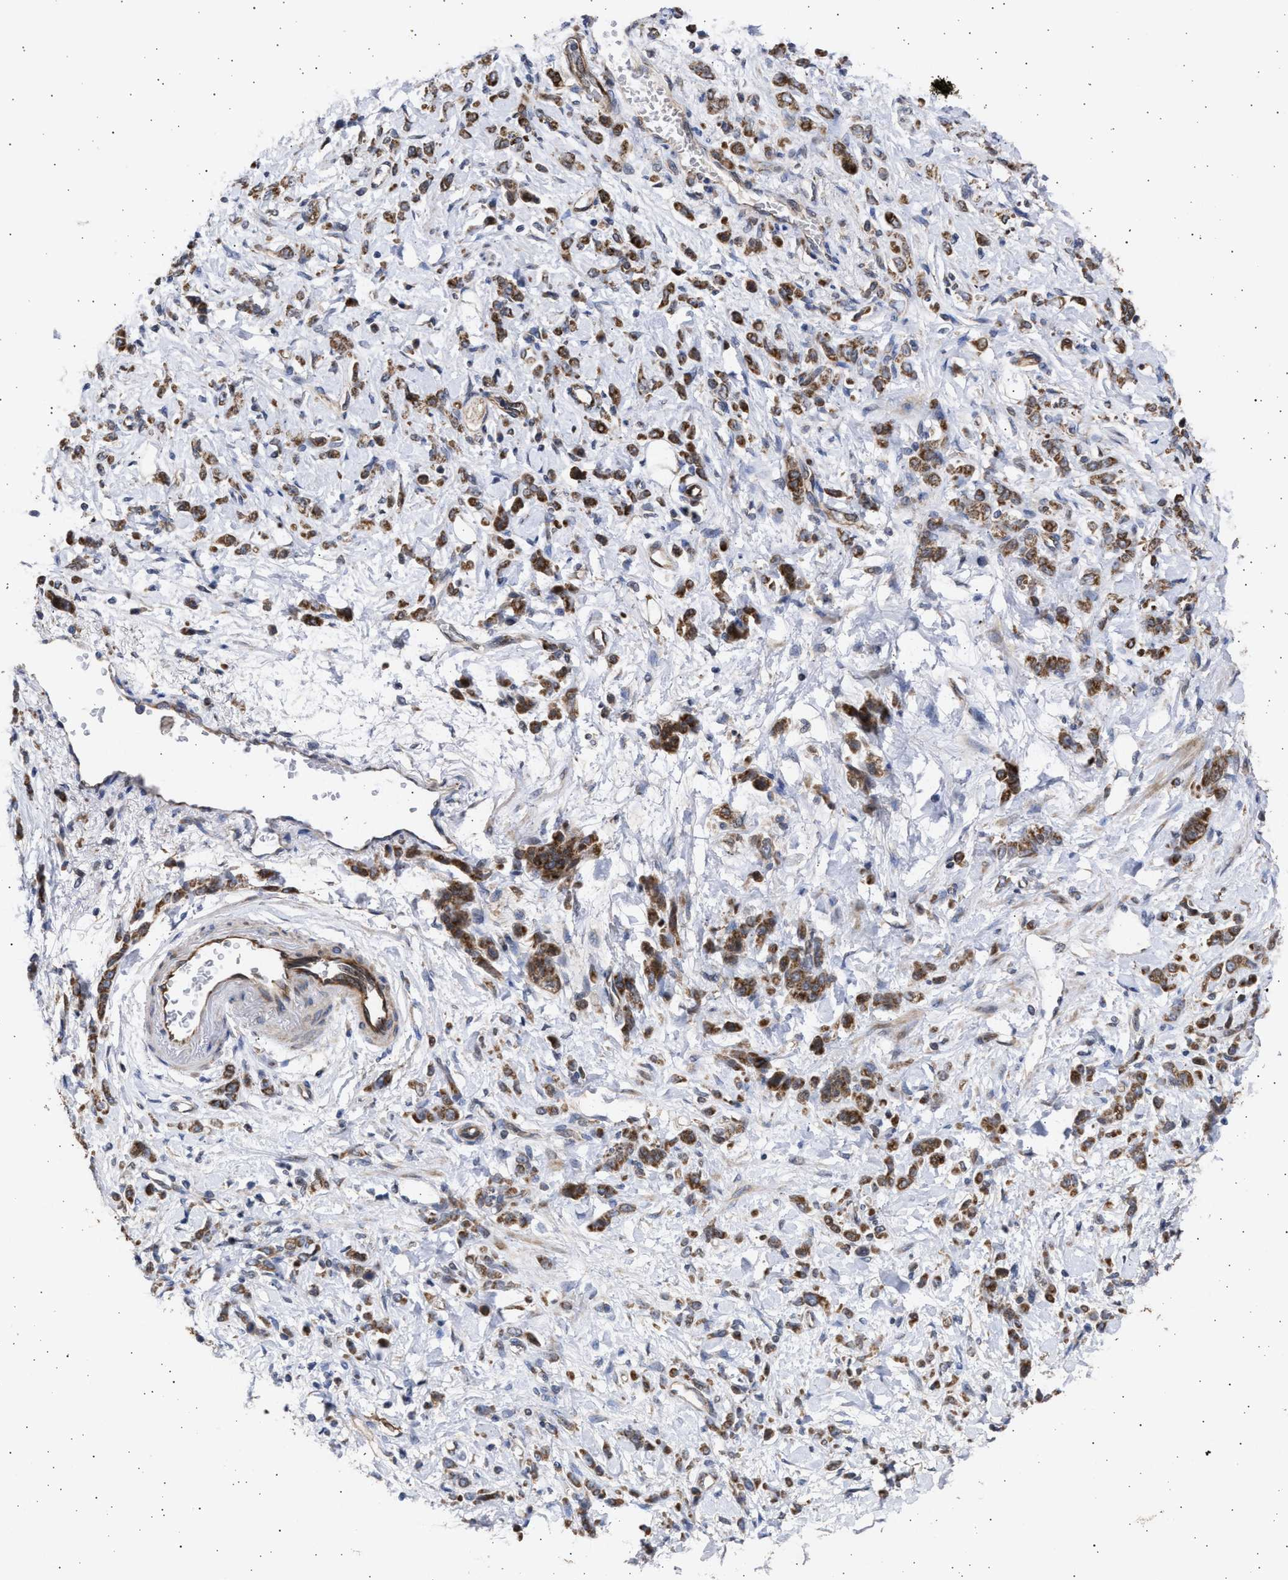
{"staining": {"intensity": "strong", "quantity": ">75%", "location": "cytoplasmic/membranous"}, "tissue": "stomach cancer", "cell_type": "Tumor cells", "image_type": "cancer", "snomed": [{"axis": "morphology", "description": "Normal tissue, NOS"}, {"axis": "morphology", "description": "Adenocarcinoma, NOS"}, {"axis": "topography", "description": "Stomach"}], "caption": "The micrograph reveals immunohistochemical staining of adenocarcinoma (stomach). There is strong cytoplasmic/membranous staining is present in about >75% of tumor cells. (DAB IHC with brightfield microscopy, high magnification).", "gene": "TTC19", "patient": {"sex": "male", "age": 82}}